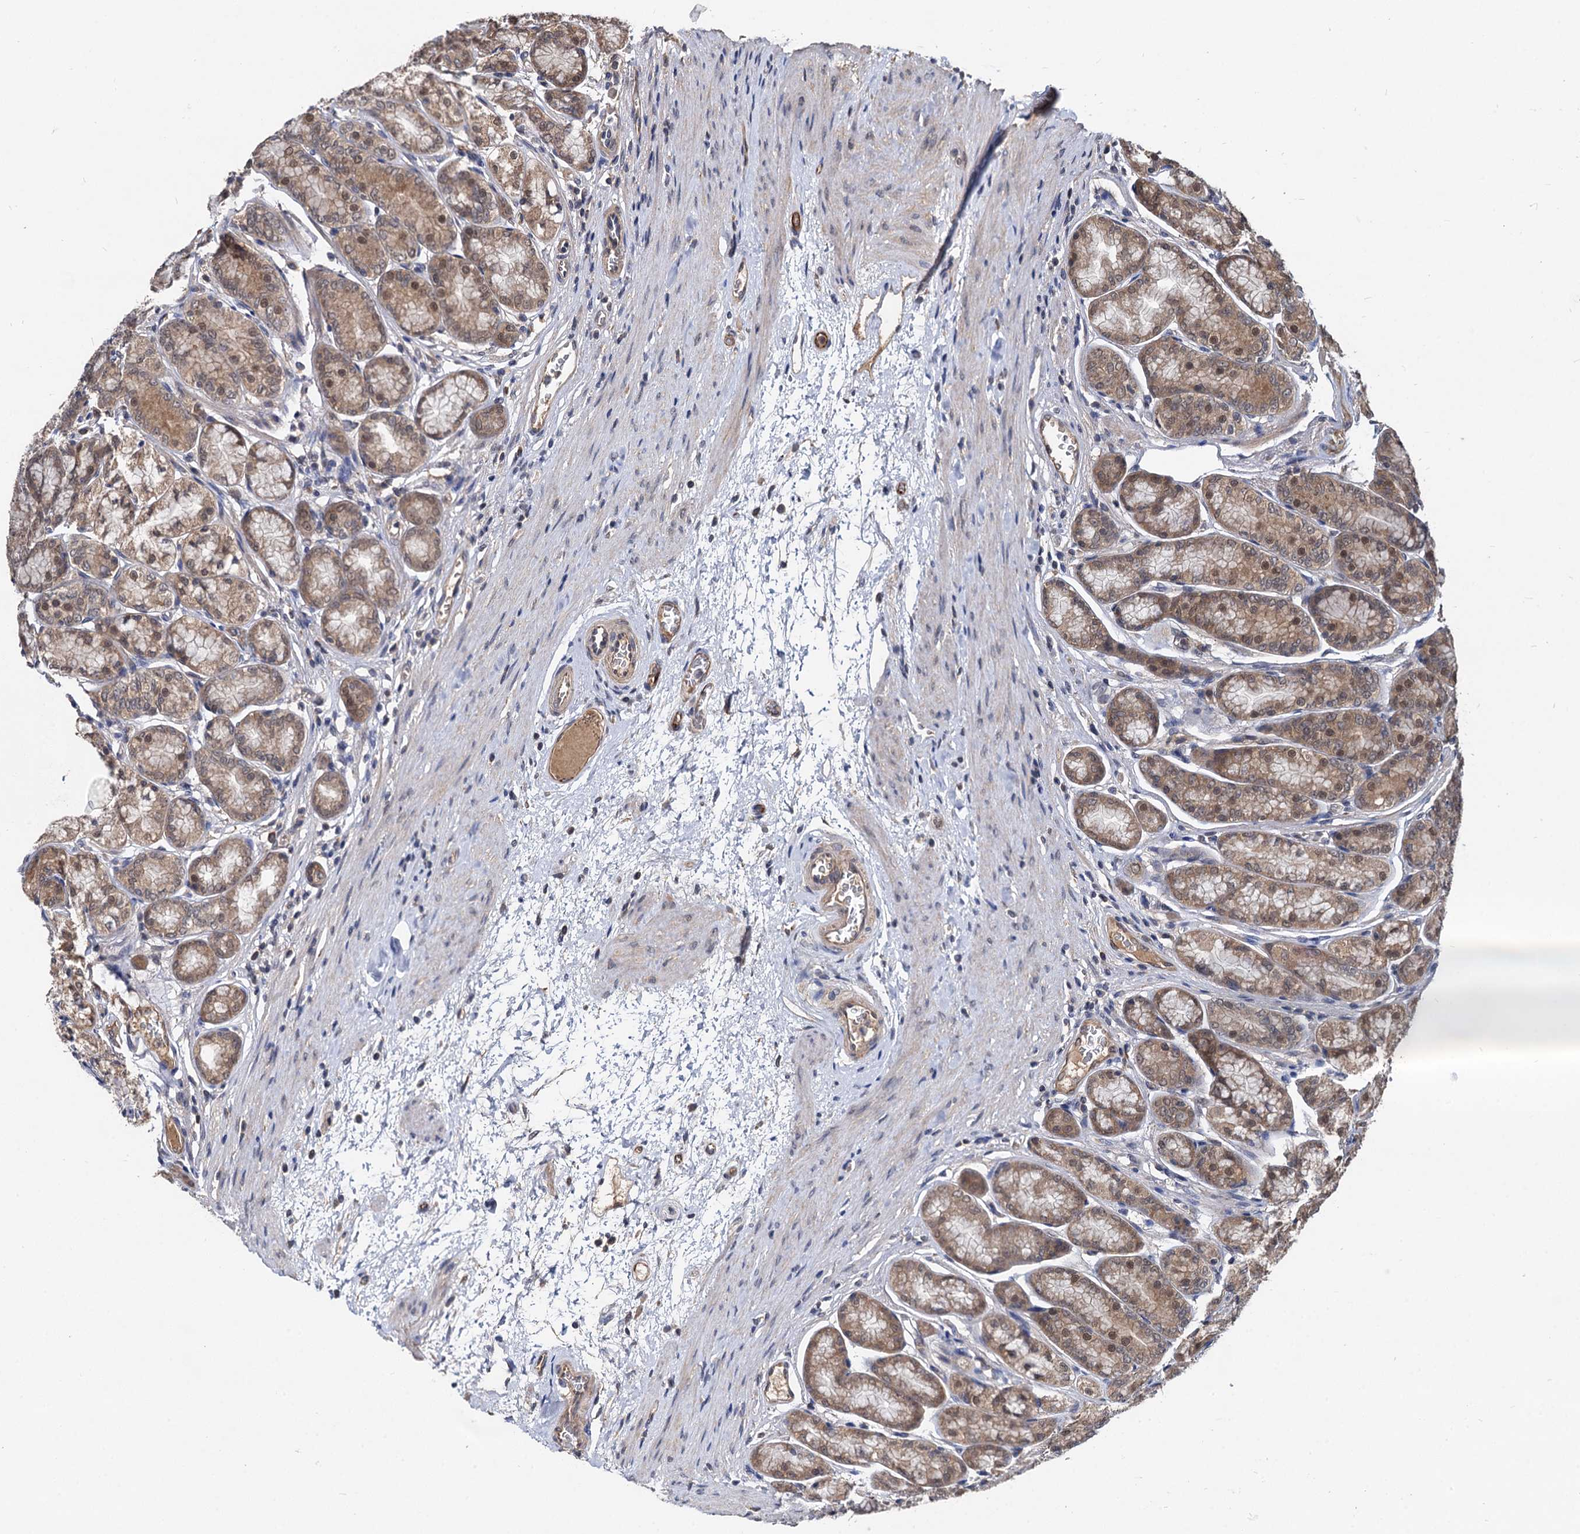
{"staining": {"intensity": "moderate", "quantity": ">75%", "location": "cytoplasmic/membranous,nuclear"}, "tissue": "stomach", "cell_type": "Glandular cells", "image_type": "normal", "snomed": [{"axis": "morphology", "description": "Normal tissue, NOS"}, {"axis": "morphology", "description": "Adenocarcinoma, NOS"}, {"axis": "morphology", "description": "Adenocarcinoma, High grade"}, {"axis": "topography", "description": "Stomach, upper"}, {"axis": "topography", "description": "Stomach"}], "caption": "DAB (3,3'-diaminobenzidine) immunohistochemical staining of unremarkable human stomach demonstrates moderate cytoplasmic/membranous,nuclear protein expression in approximately >75% of glandular cells.", "gene": "PSMD4", "patient": {"sex": "female", "age": 65}}